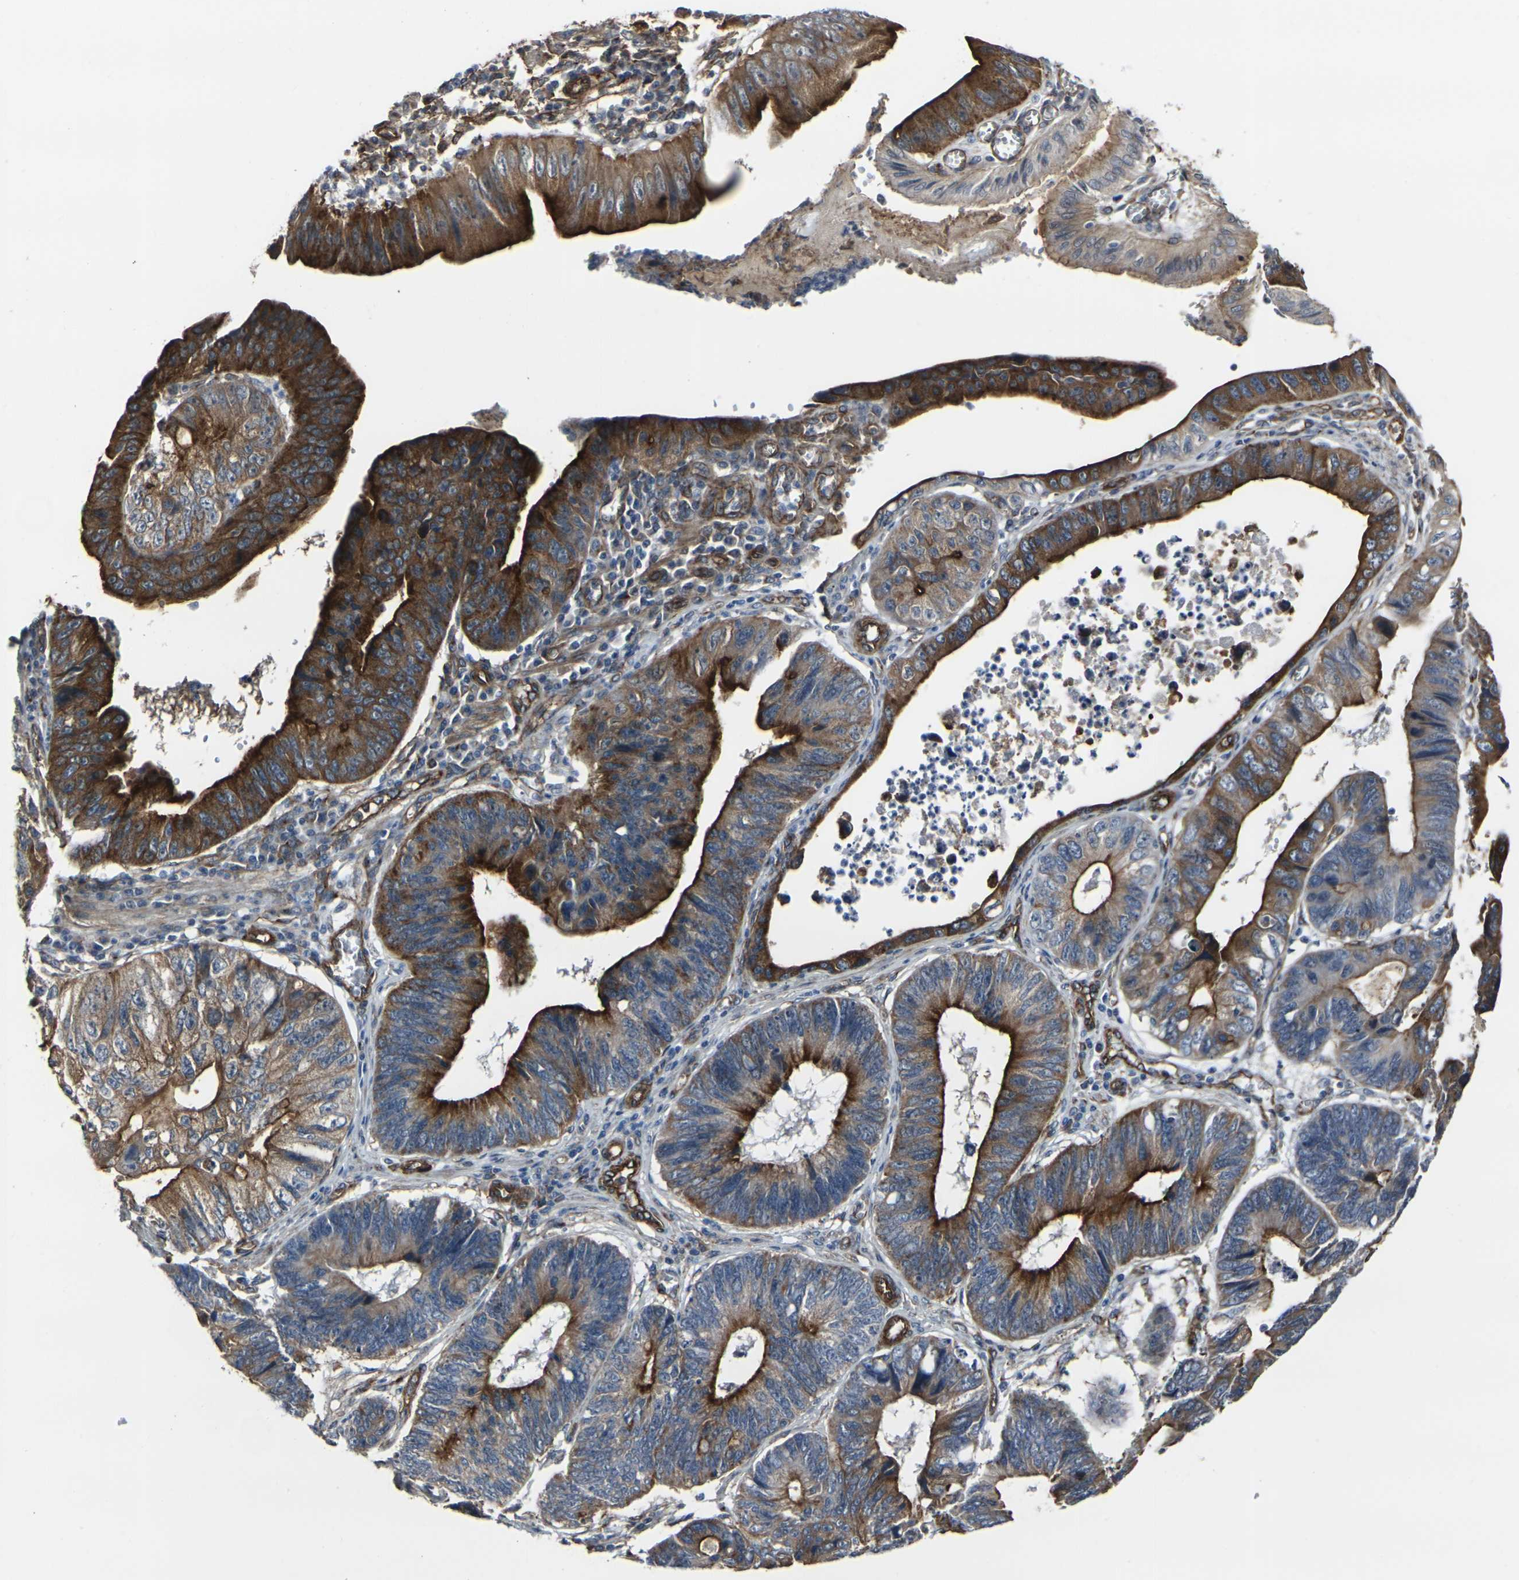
{"staining": {"intensity": "strong", "quantity": ">75%", "location": "cytoplasmic/membranous"}, "tissue": "stomach cancer", "cell_type": "Tumor cells", "image_type": "cancer", "snomed": [{"axis": "morphology", "description": "Adenocarcinoma, NOS"}, {"axis": "topography", "description": "Stomach"}], "caption": "Stomach adenocarcinoma tissue shows strong cytoplasmic/membranous positivity in approximately >75% of tumor cells, visualized by immunohistochemistry.", "gene": "MYOF", "patient": {"sex": "male", "age": 59}}